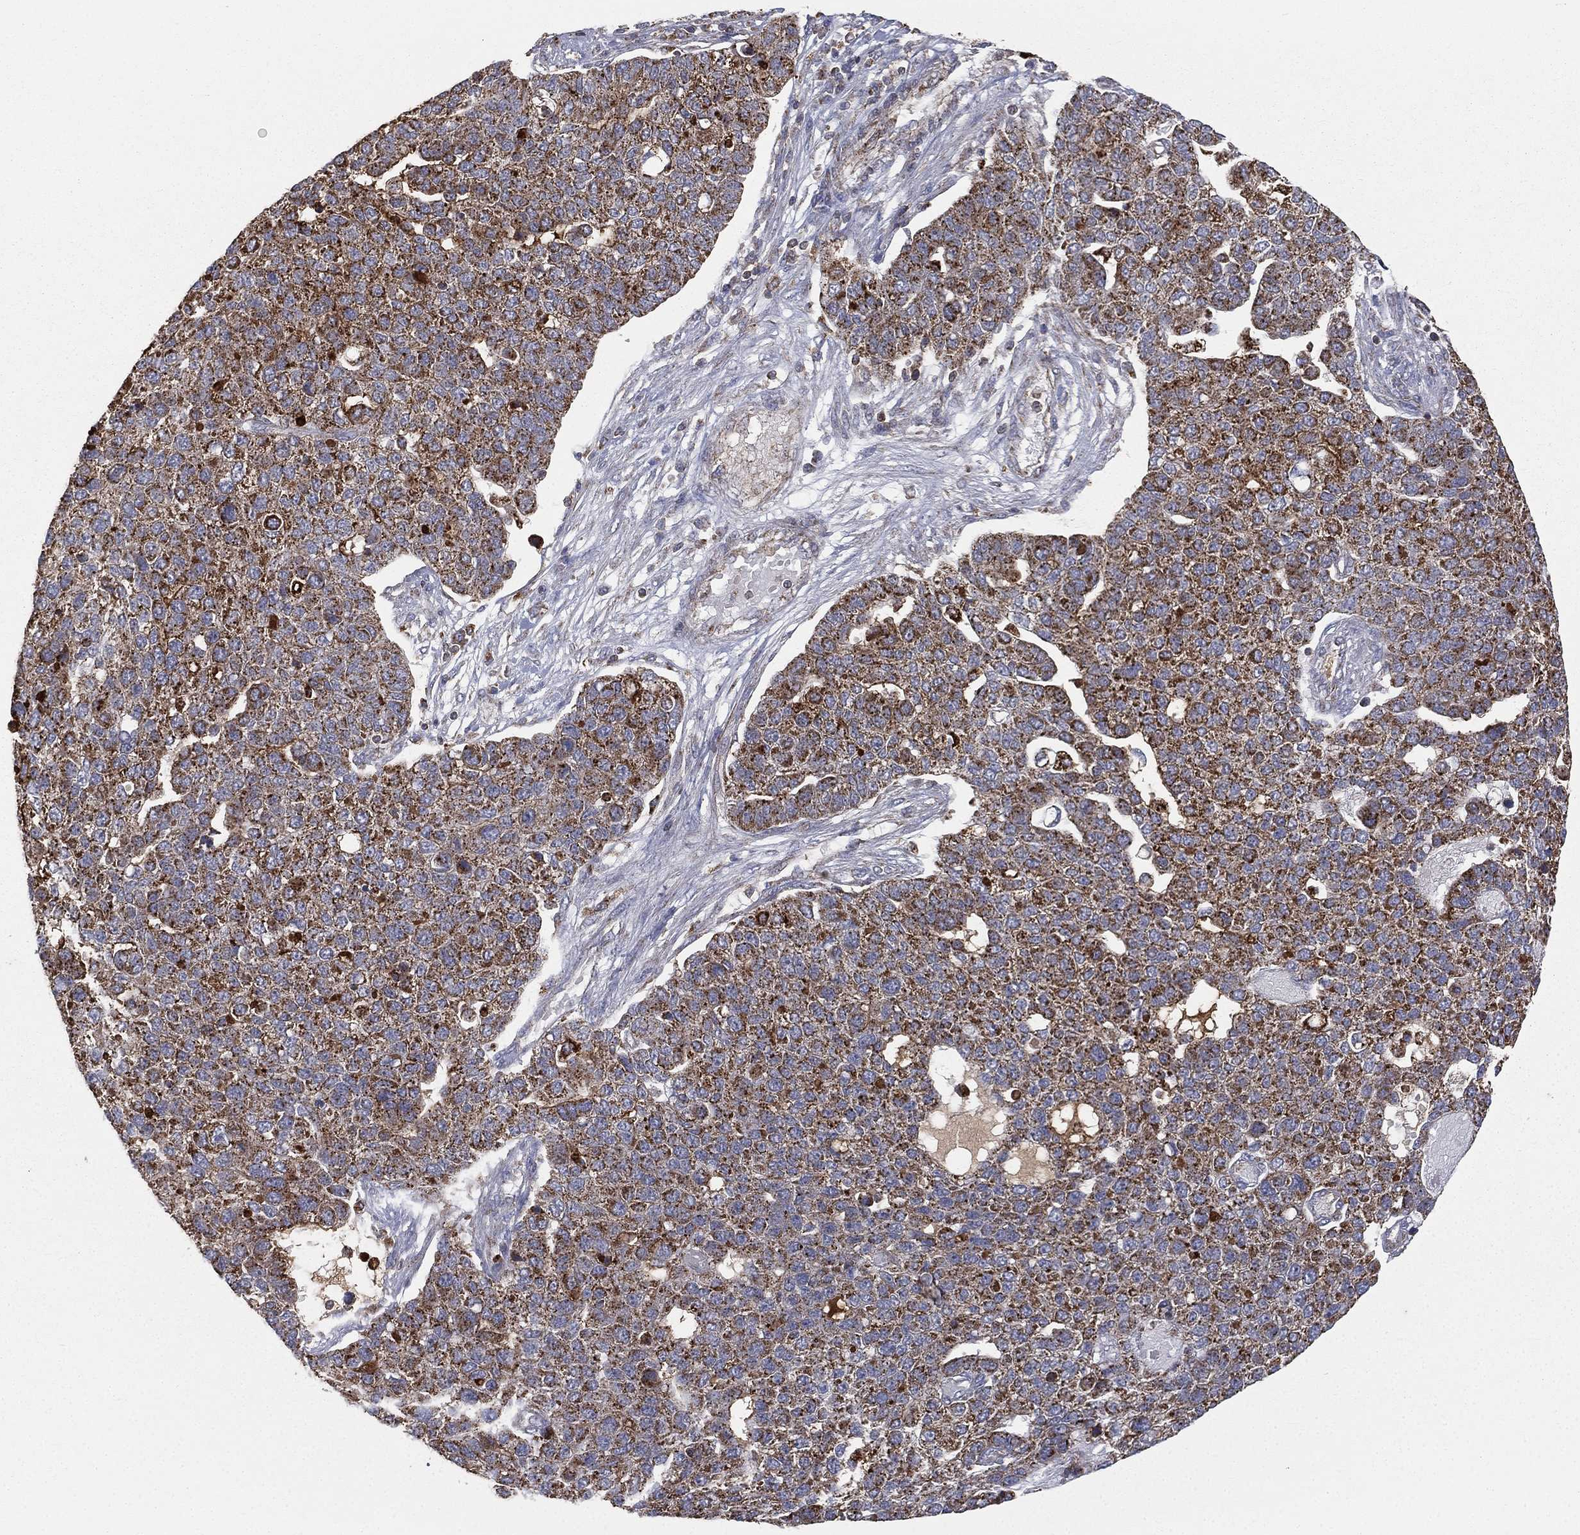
{"staining": {"intensity": "strong", "quantity": ">75%", "location": "cytoplasmic/membranous"}, "tissue": "pancreatic cancer", "cell_type": "Tumor cells", "image_type": "cancer", "snomed": [{"axis": "morphology", "description": "Adenocarcinoma, NOS"}, {"axis": "topography", "description": "Pancreas"}], "caption": "Immunohistochemistry (IHC) image of neoplastic tissue: pancreatic cancer (adenocarcinoma) stained using IHC reveals high levels of strong protein expression localized specifically in the cytoplasmic/membranous of tumor cells, appearing as a cytoplasmic/membranous brown color.", "gene": "RIN3", "patient": {"sex": "female", "age": 61}}